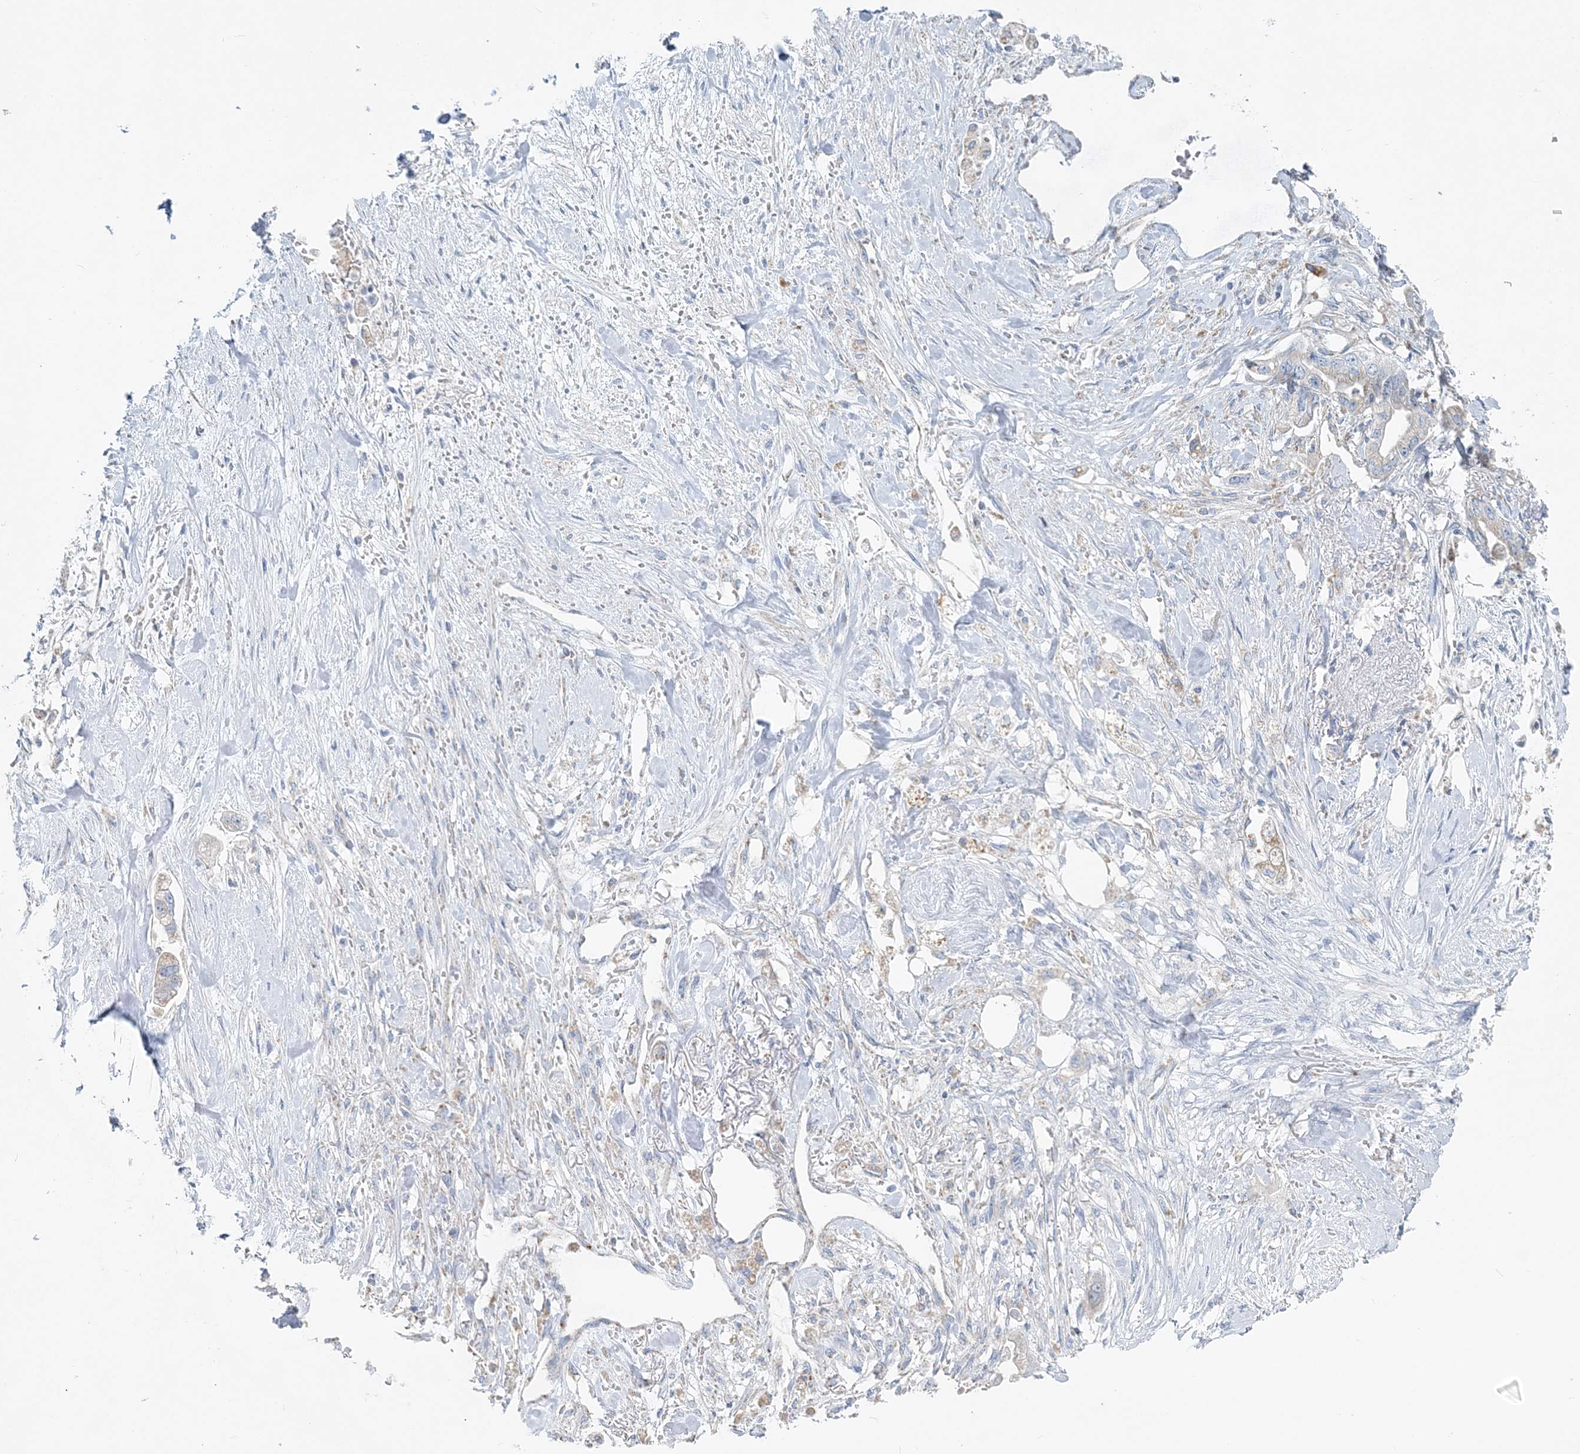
{"staining": {"intensity": "negative", "quantity": "none", "location": "none"}, "tissue": "stomach cancer", "cell_type": "Tumor cells", "image_type": "cancer", "snomed": [{"axis": "morphology", "description": "Adenocarcinoma, NOS"}, {"axis": "topography", "description": "Stomach"}], "caption": "This is a image of IHC staining of stomach cancer (adenocarcinoma), which shows no expression in tumor cells.", "gene": "PCCB", "patient": {"sex": "male", "age": 62}}